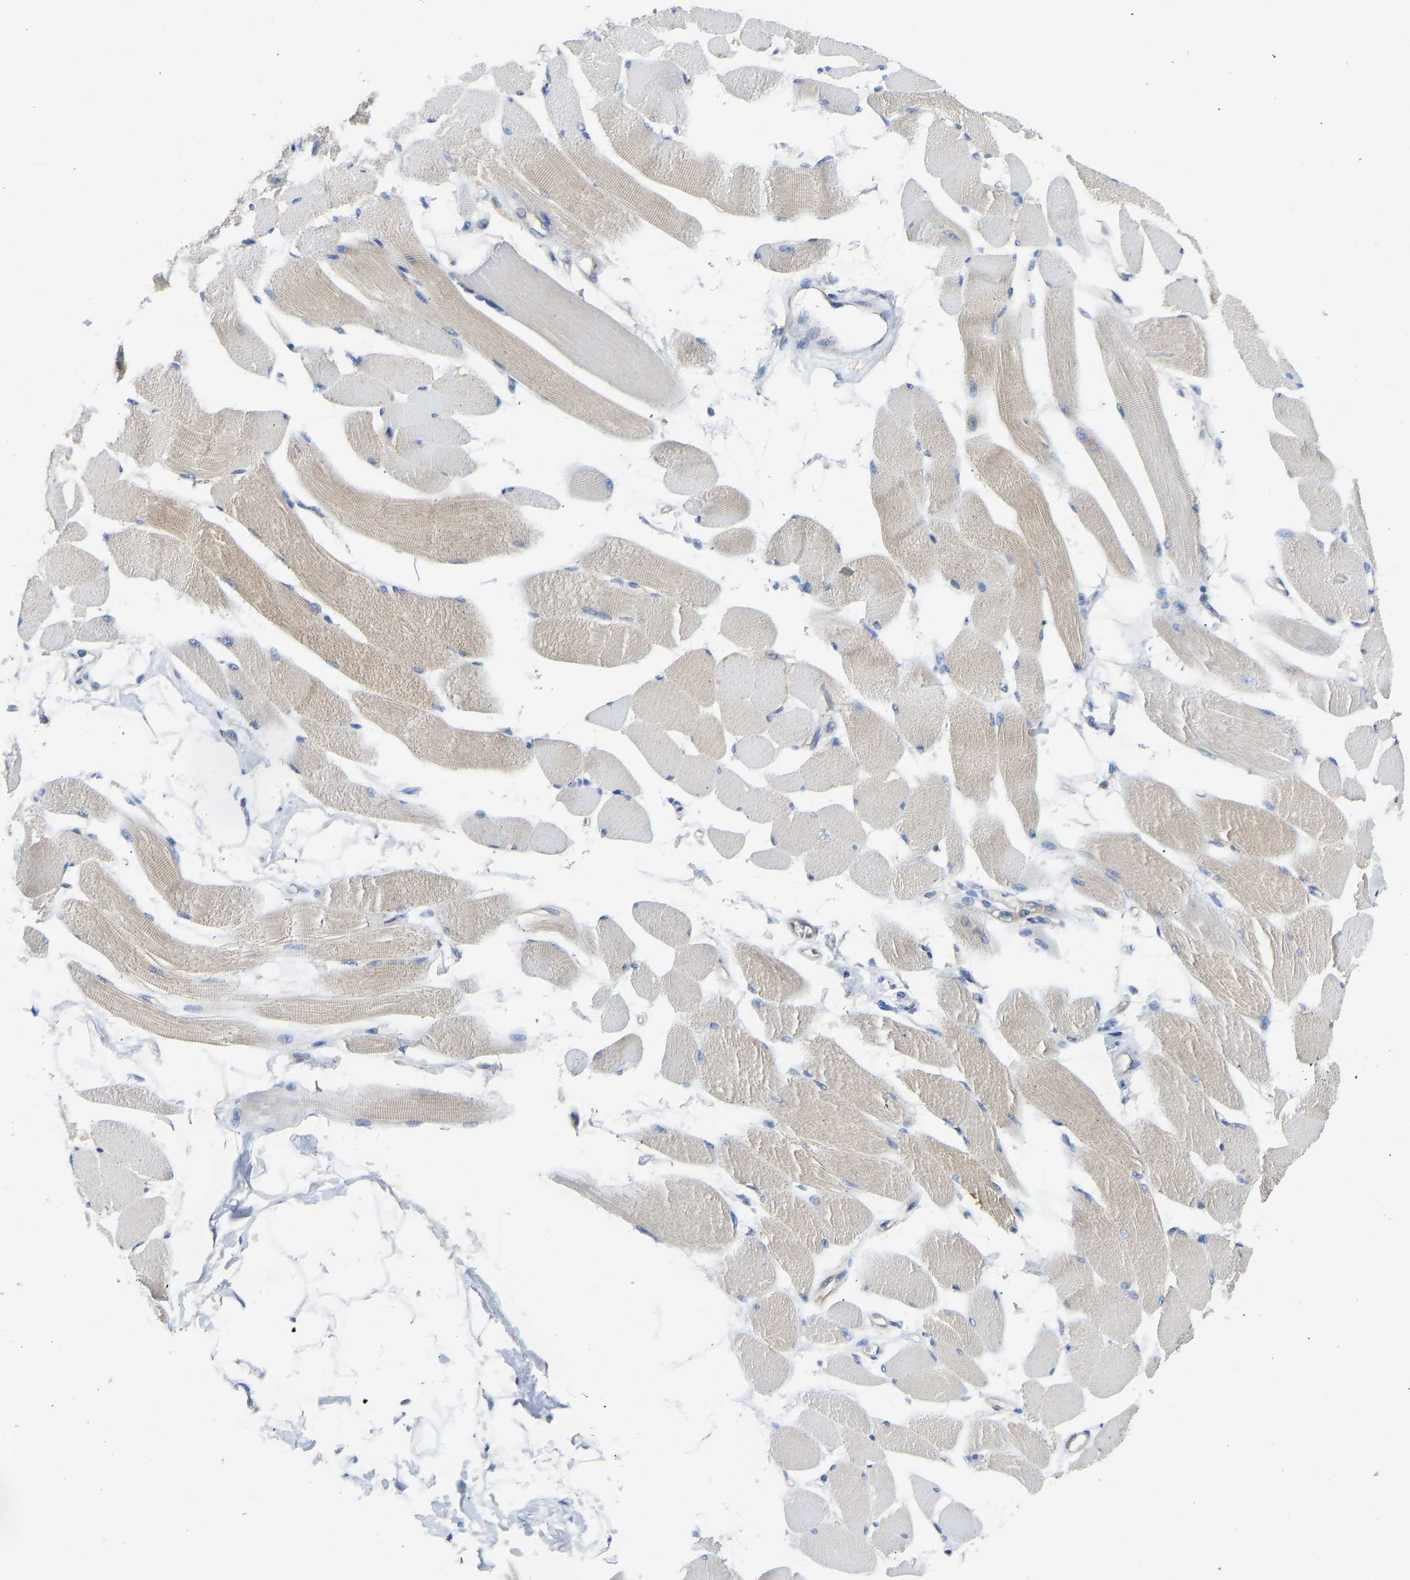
{"staining": {"intensity": "weak", "quantity": "<25%", "location": "cytoplasmic/membranous"}, "tissue": "skeletal muscle", "cell_type": "Myocytes", "image_type": "normal", "snomed": [{"axis": "morphology", "description": "Normal tissue, NOS"}, {"axis": "topography", "description": "Skeletal muscle"}, {"axis": "topography", "description": "Peripheral nerve tissue"}], "caption": "The photomicrograph displays no significant positivity in myocytes of skeletal muscle. (DAB immunohistochemistry with hematoxylin counter stain).", "gene": "PPP3CA", "patient": {"sex": "female", "age": 84}}